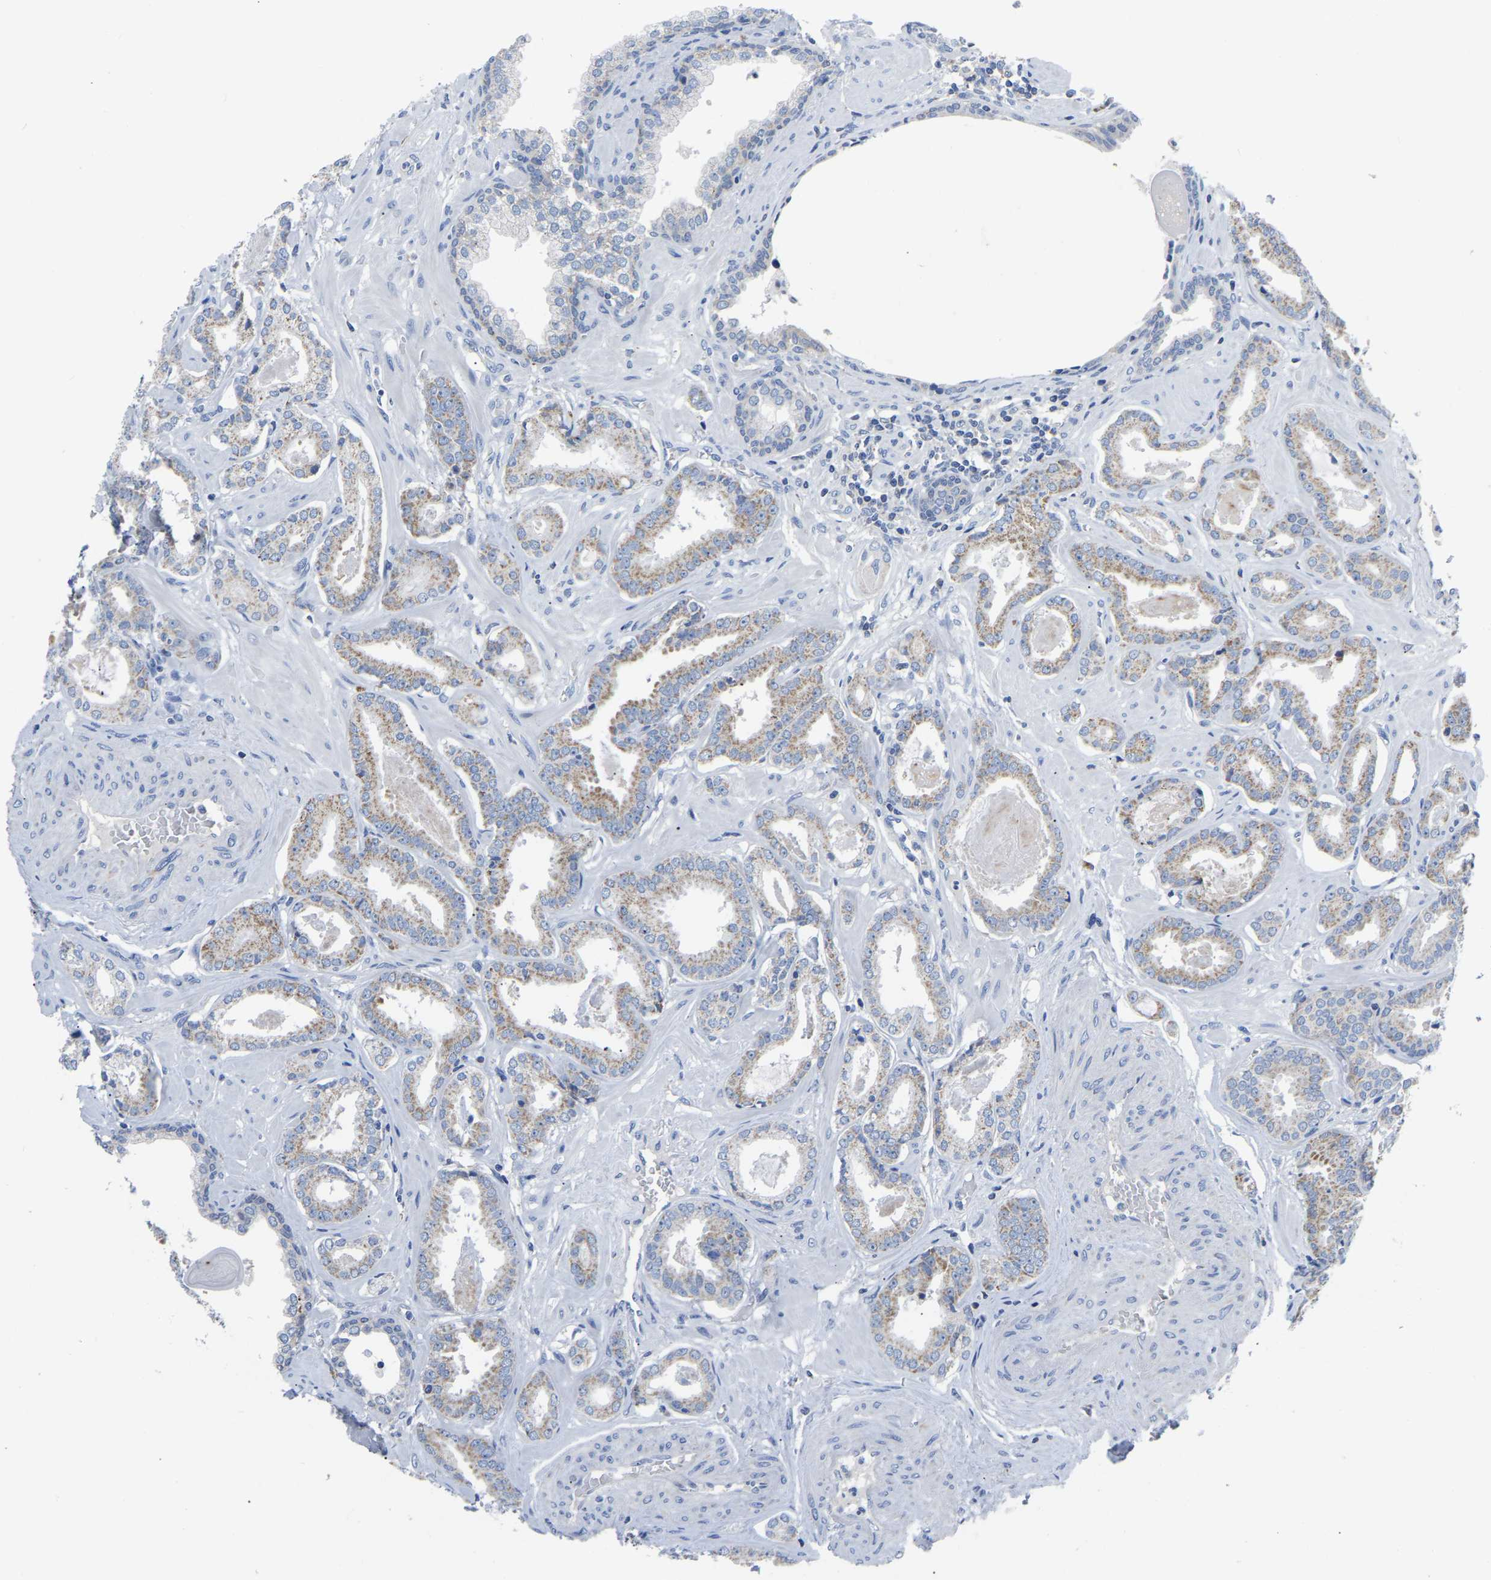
{"staining": {"intensity": "weak", "quantity": "25%-75%", "location": "cytoplasmic/membranous"}, "tissue": "prostate cancer", "cell_type": "Tumor cells", "image_type": "cancer", "snomed": [{"axis": "morphology", "description": "Adenocarcinoma, Low grade"}, {"axis": "topography", "description": "Prostate"}], "caption": "Prostate cancer (adenocarcinoma (low-grade)) stained with a protein marker shows weak staining in tumor cells.", "gene": "ETFA", "patient": {"sex": "male", "age": 53}}